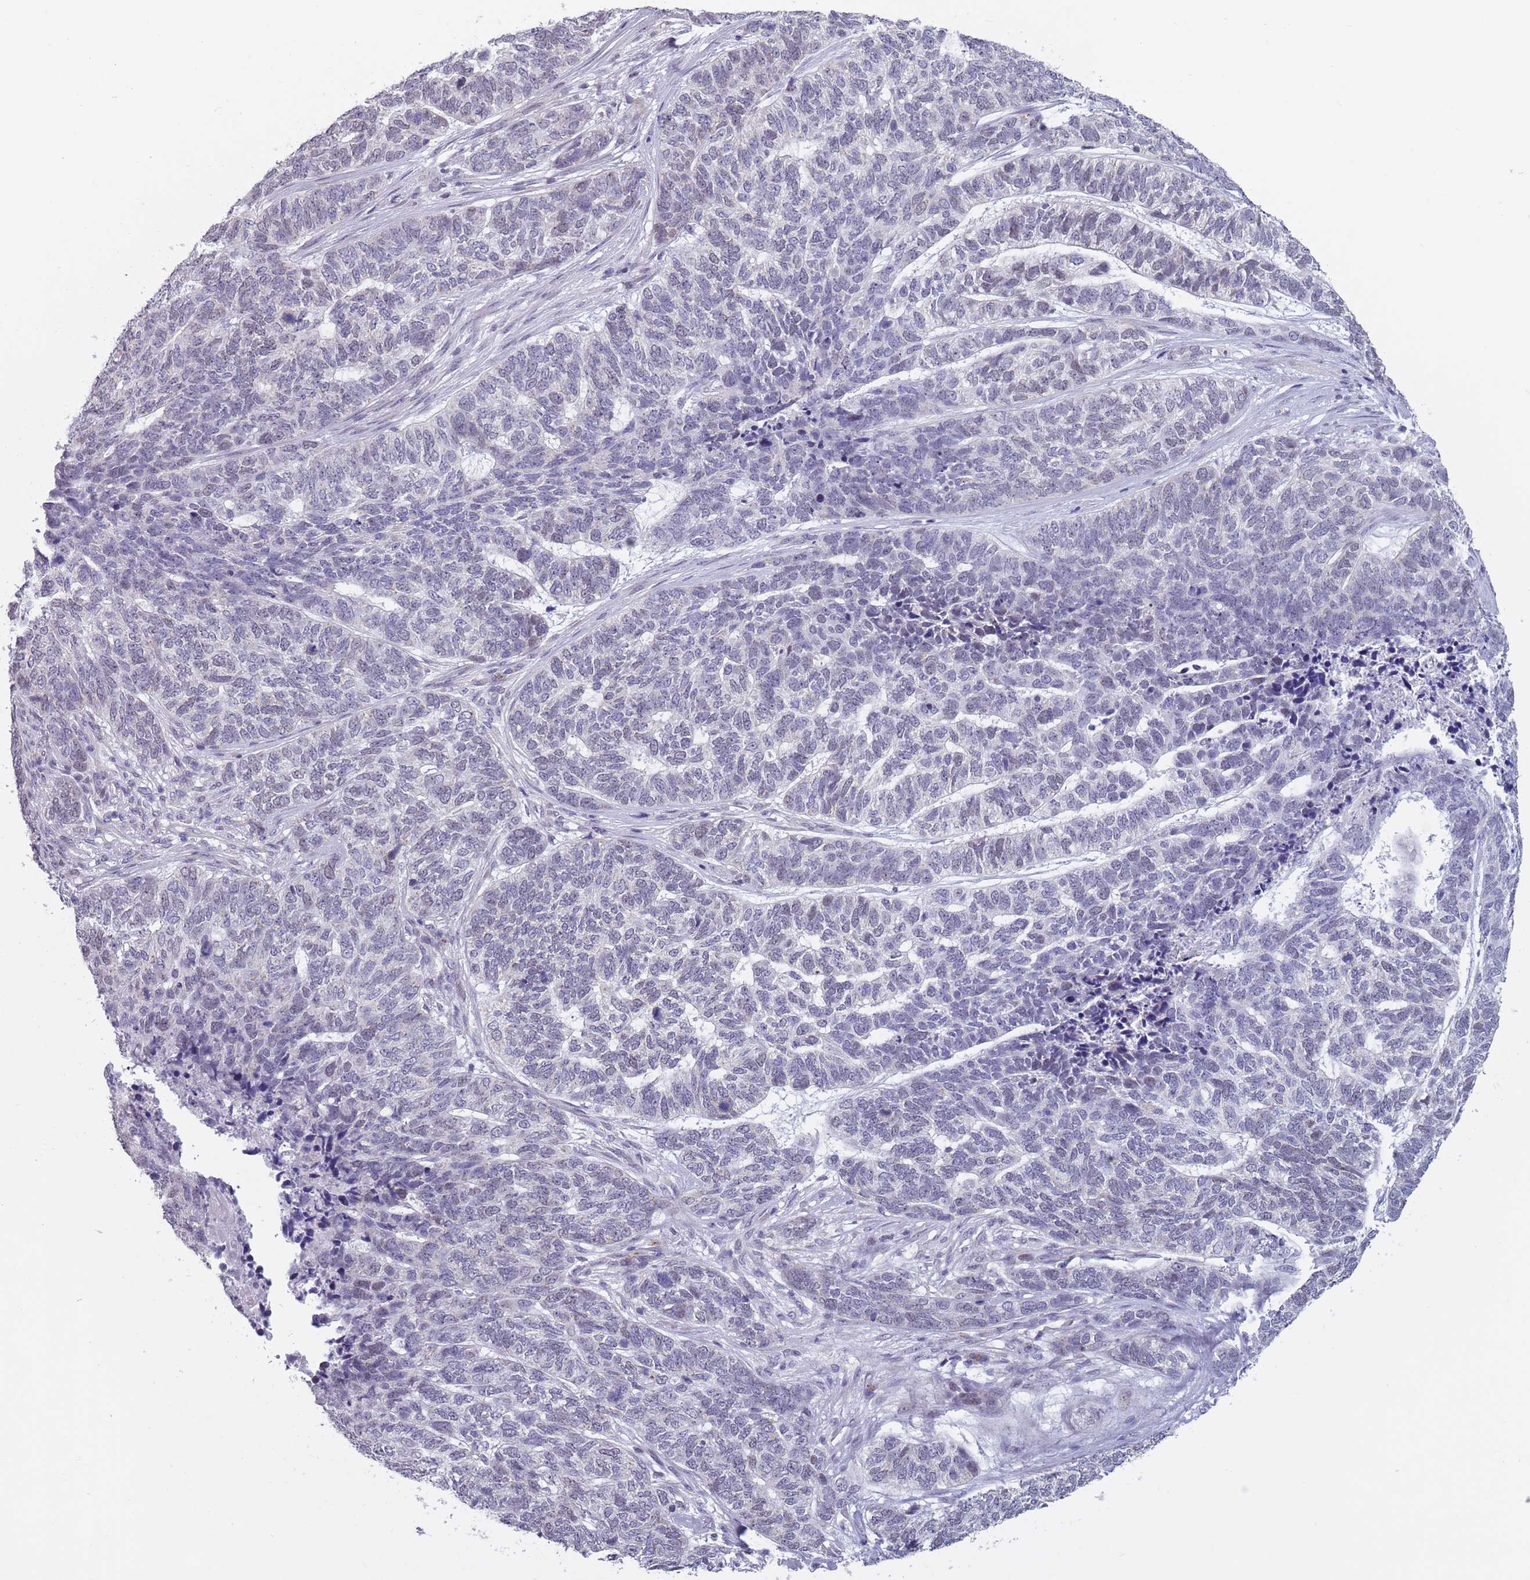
{"staining": {"intensity": "negative", "quantity": "none", "location": "none"}, "tissue": "skin cancer", "cell_type": "Tumor cells", "image_type": "cancer", "snomed": [{"axis": "morphology", "description": "Basal cell carcinoma"}, {"axis": "topography", "description": "Skin"}], "caption": "There is no significant staining in tumor cells of skin basal cell carcinoma. Brightfield microscopy of immunohistochemistry (IHC) stained with DAB (brown) and hematoxylin (blue), captured at high magnification.", "gene": "ZKSCAN2", "patient": {"sex": "female", "age": 65}}